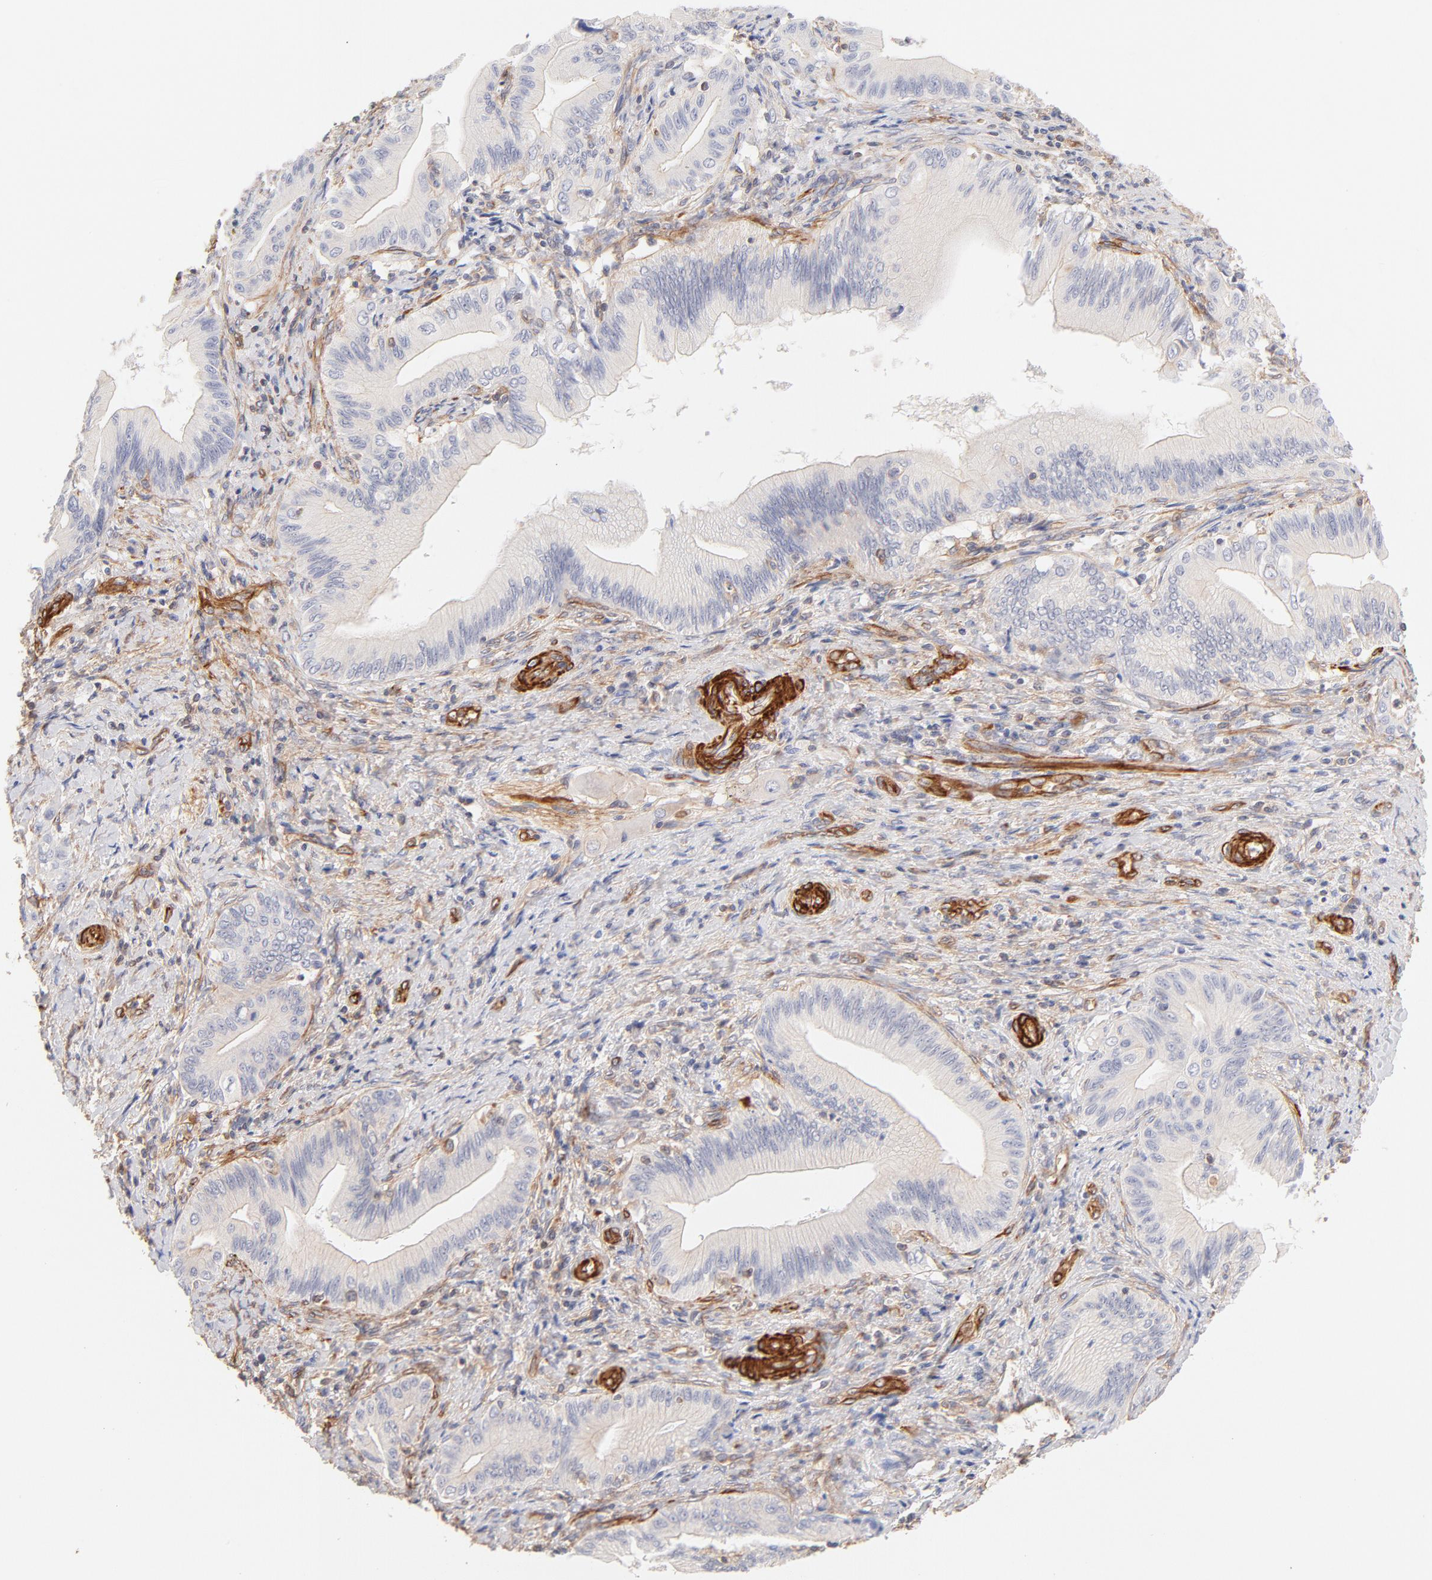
{"staining": {"intensity": "negative", "quantity": "none", "location": "none"}, "tissue": "liver cancer", "cell_type": "Tumor cells", "image_type": "cancer", "snomed": [{"axis": "morphology", "description": "Cholangiocarcinoma"}, {"axis": "topography", "description": "Liver"}], "caption": "An immunohistochemistry (IHC) image of cholangiocarcinoma (liver) is shown. There is no staining in tumor cells of cholangiocarcinoma (liver). Nuclei are stained in blue.", "gene": "LDLRAP1", "patient": {"sex": "male", "age": 58}}